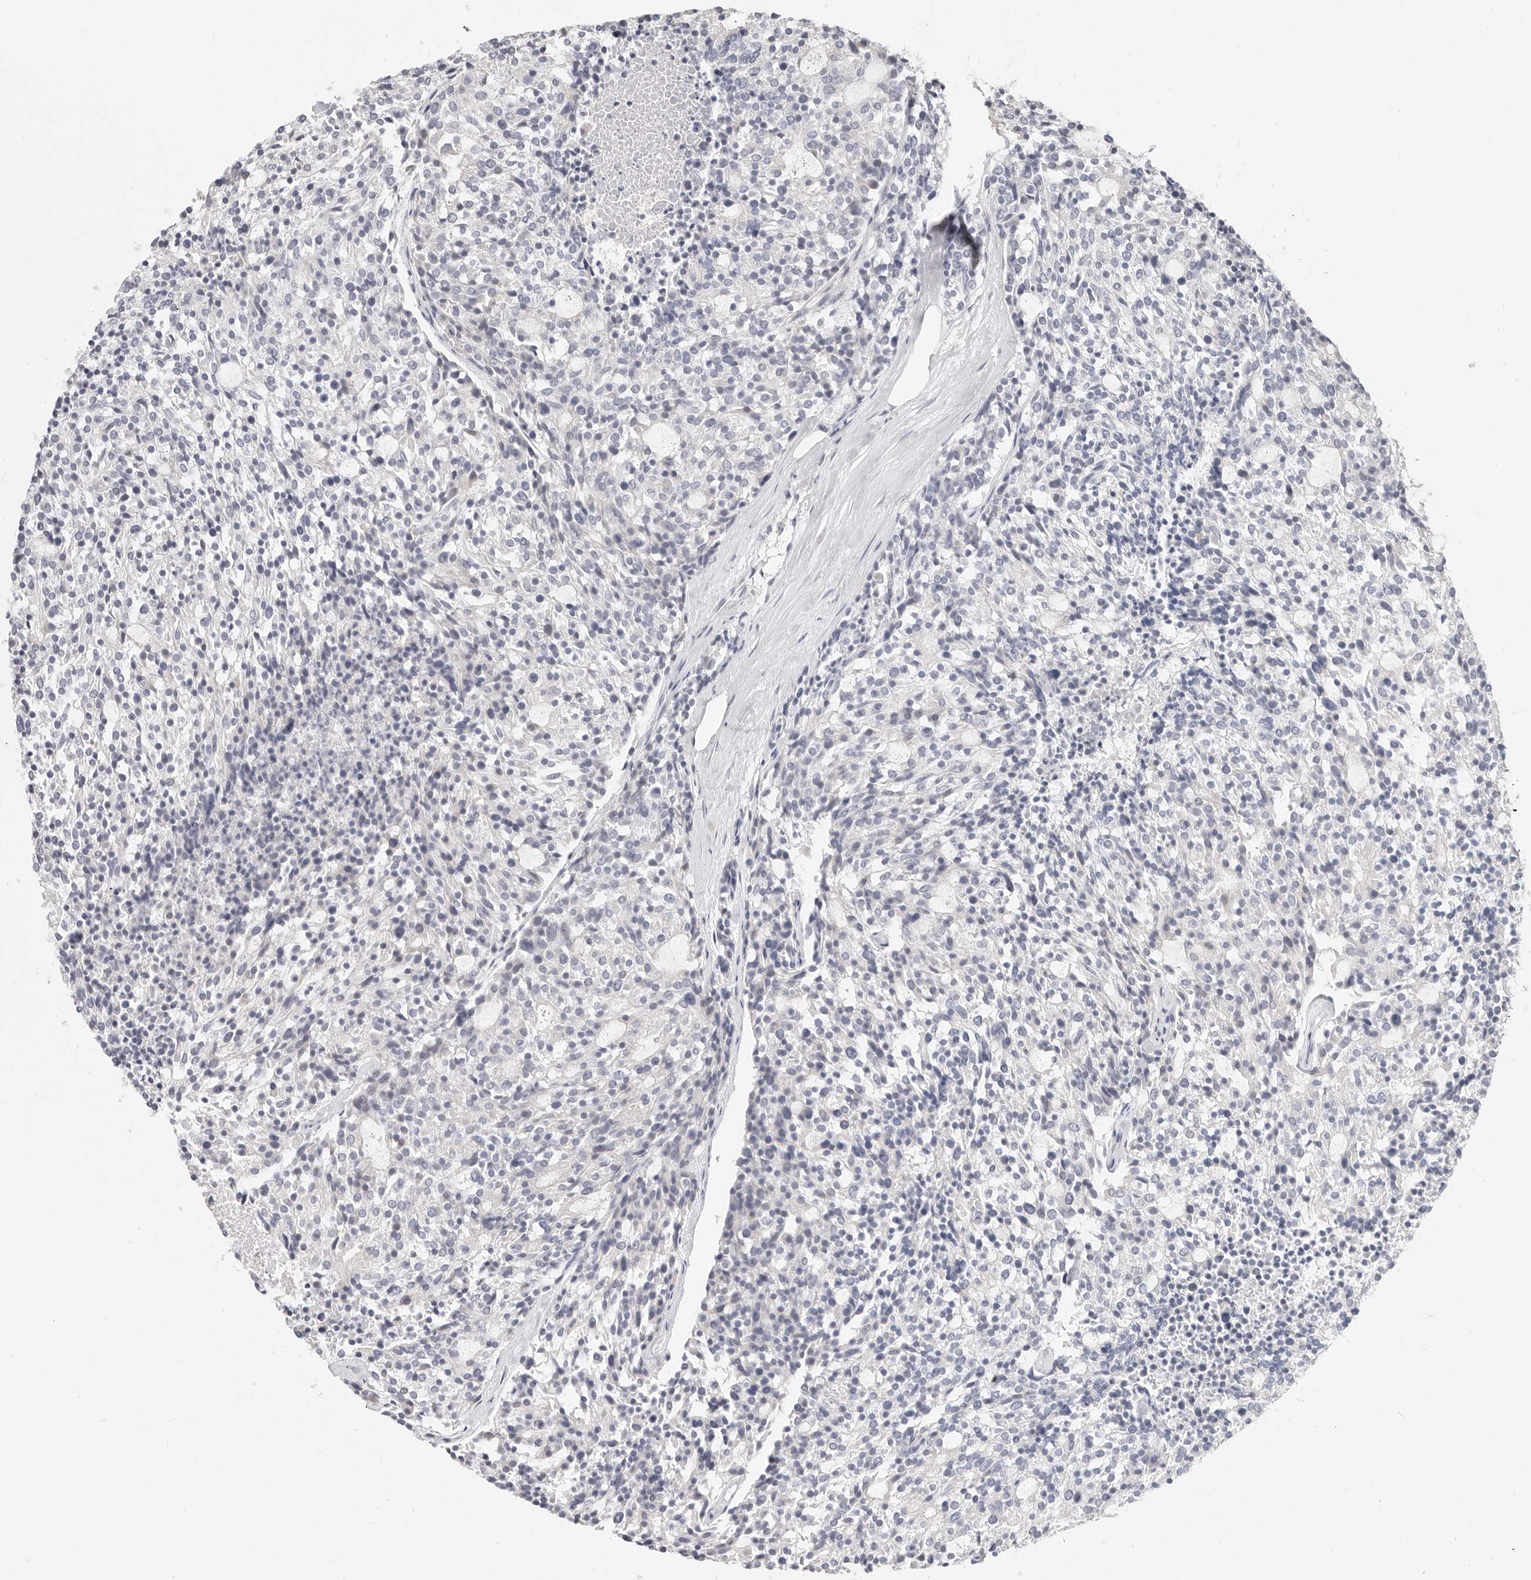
{"staining": {"intensity": "negative", "quantity": "none", "location": "none"}, "tissue": "carcinoid", "cell_type": "Tumor cells", "image_type": "cancer", "snomed": [{"axis": "morphology", "description": "Carcinoid, malignant, NOS"}, {"axis": "topography", "description": "Pancreas"}], "caption": "Carcinoid (malignant) stained for a protein using immunohistochemistry shows no positivity tumor cells.", "gene": "ASCL1", "patient": {"sex": "female", "age": 54}}